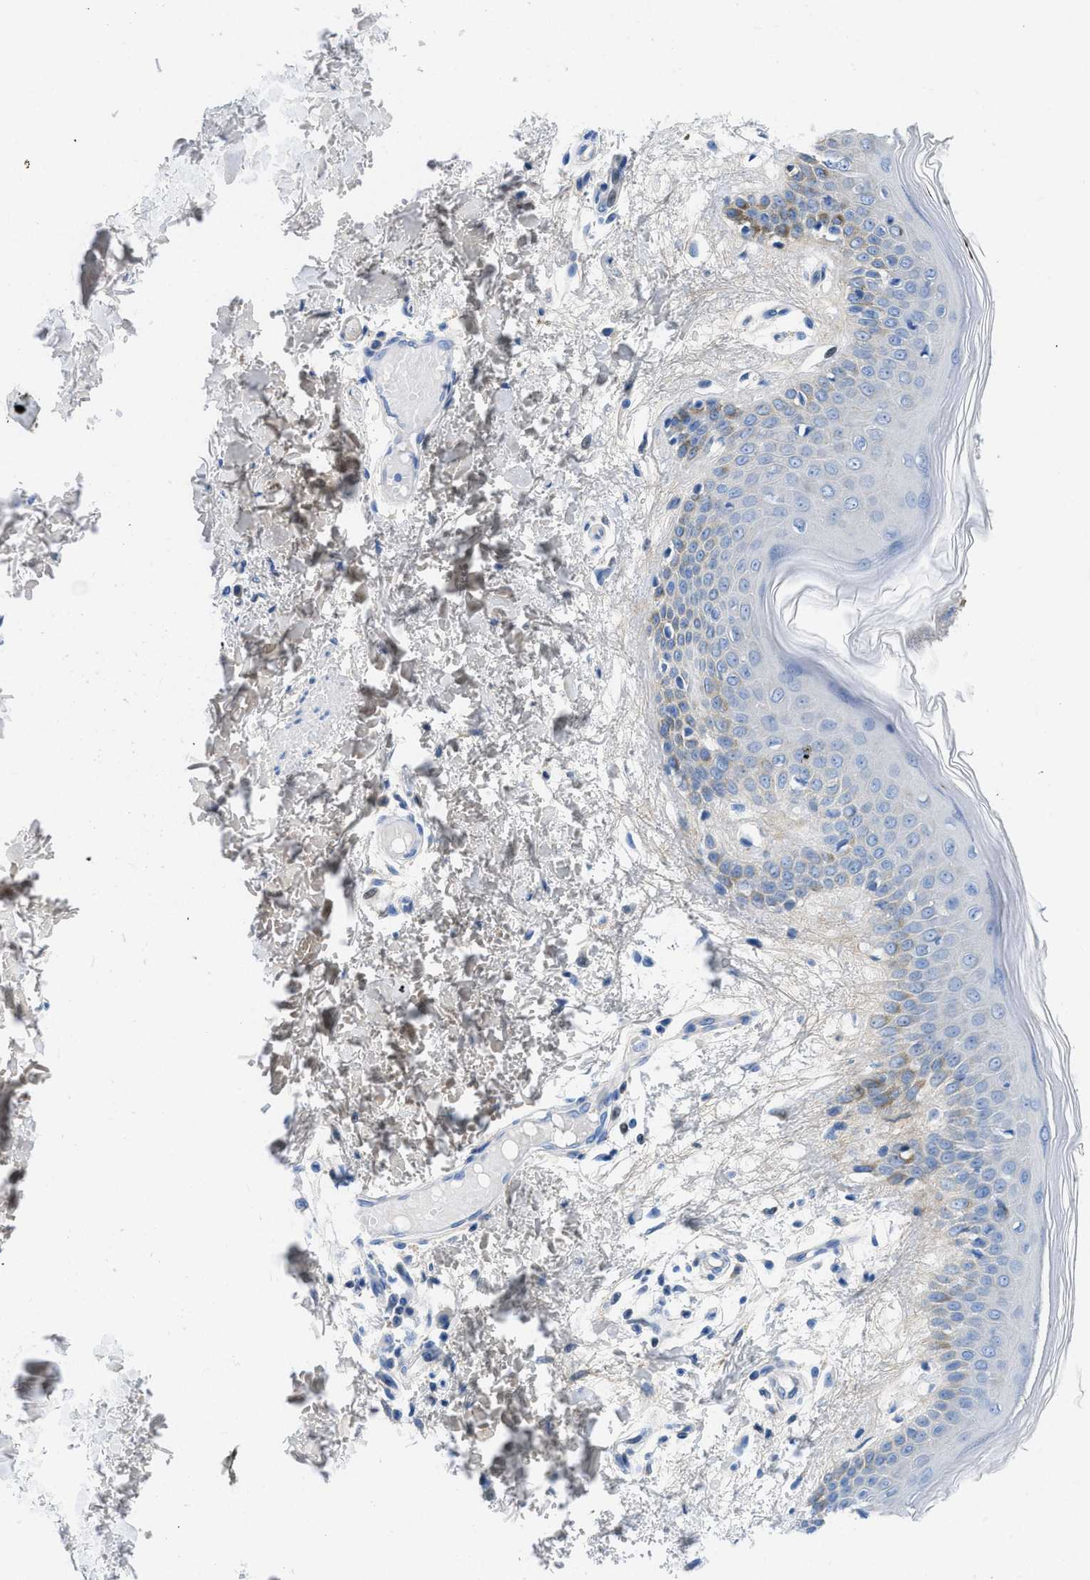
{"staining": {"intensity": "negative", "quantity": "none", "location": "none"}, "tissue": "skin", "cell_type": "Fibroblasts", "image_type": "normal", "snomed": [{"axis": "morphology", "description": "Normal tissue, NOS"}, {"axis": "topography", "description": "Skin"}], "caption": "Skin stained for a protein using IHC reveals no positivity fibroblasts.", "gene": "COL3A1", "patient": {"sex": "male", "age": 53}}